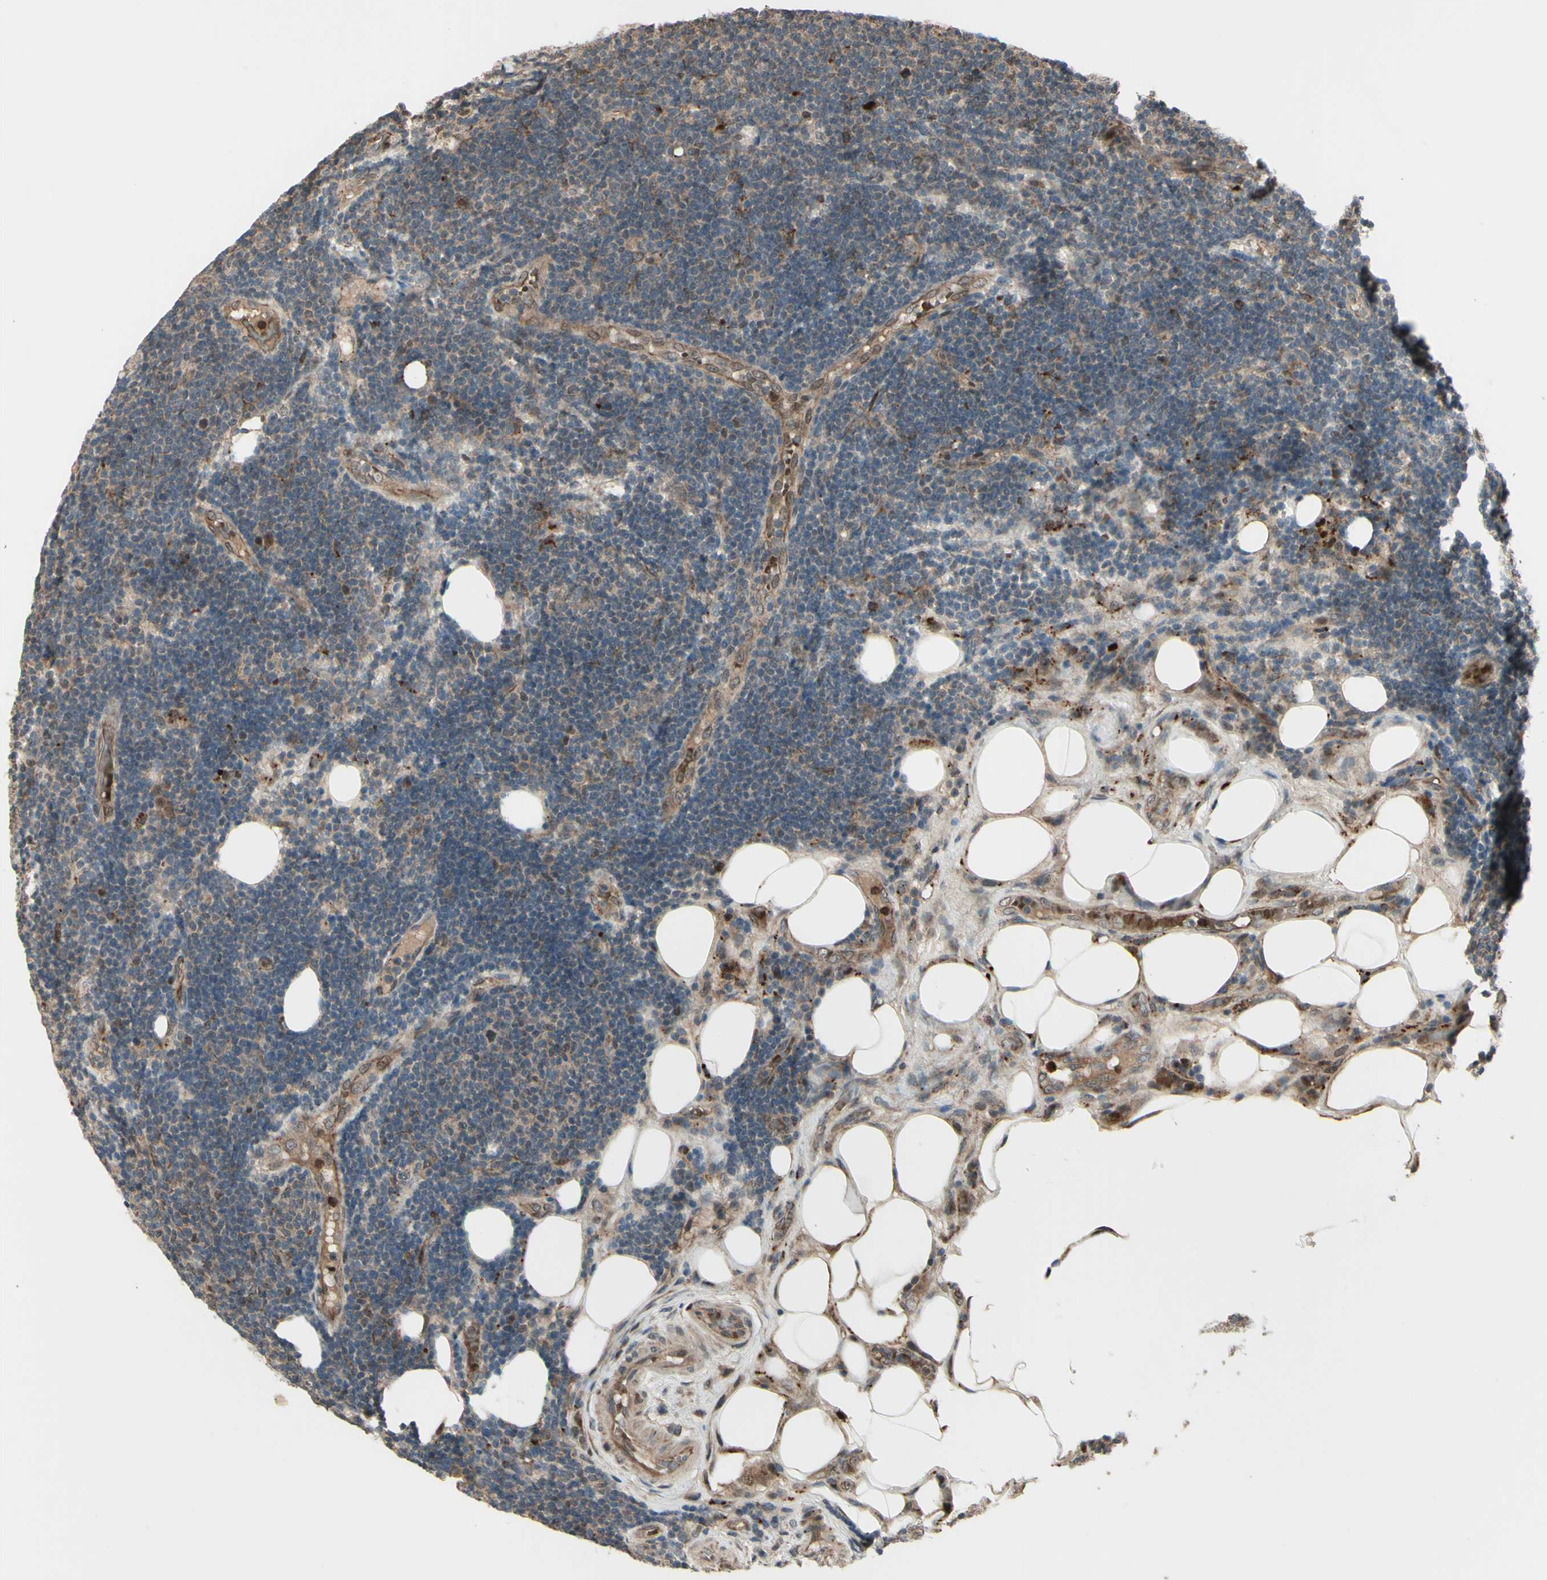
{"staining": {"intensity": "moderate", "quantity": "25%-75%", "location": "cytoplasmic/membranous,nuclear"}, "tissue": "lymphoma", "cell_type": "Tumor cells", "image_type": "cancer", "snomed": [{"axis": "morphology", "description": "Malignant lymphoma, non-Hodgkin's type, Low grade"}, {"axis": "topography", "description": "Lymph node"}], "caption": "Immunohistochemical staining of lymphoma reveals medium levels of moderate cytoplasmic/membranous and nuclear protein positivity in about 25%-75% of tumor cells.", "gene": "MLF2", "patient": {"sex": "male", "age": 83}}